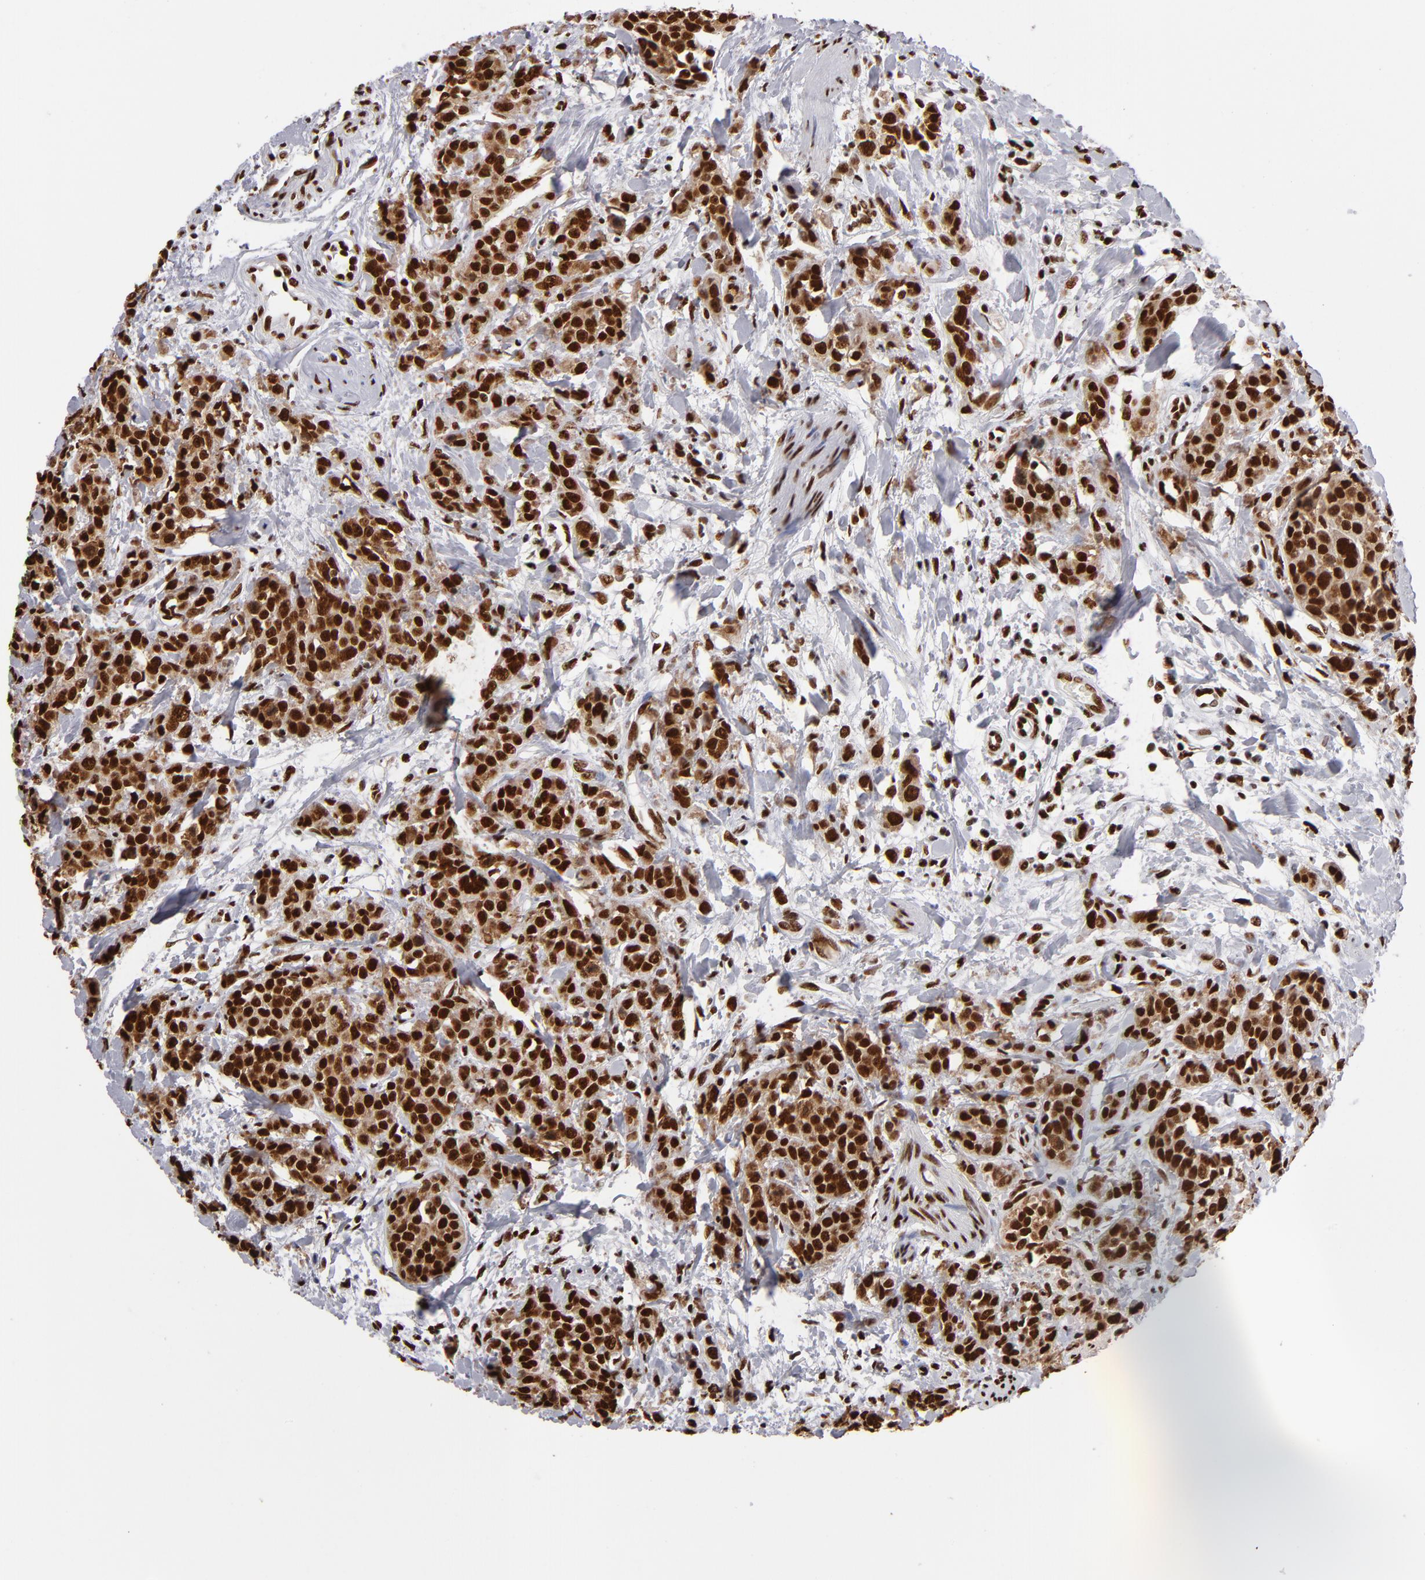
{"staining": {"intensity": "strong", "quantity": ">75%", "location": "nuclear"}, "tissue": "urothelial cancer", "cell_type": "Tumor cells", "image_type": "cancer", "snomed": [{"axis": "morphology", "description": "Urothelial carcinoma, High grade"}, {"axis": "topography", "description": "Urinary bladder"}], "caption": "Urothelial cancer stained with DAB immunohistochemistry (IHC) shows high levels of strong nuclear staining in approximately >75% of tumor cells.", "gene": "MRE11", "patient": {"sex": "male", "age": 56}}